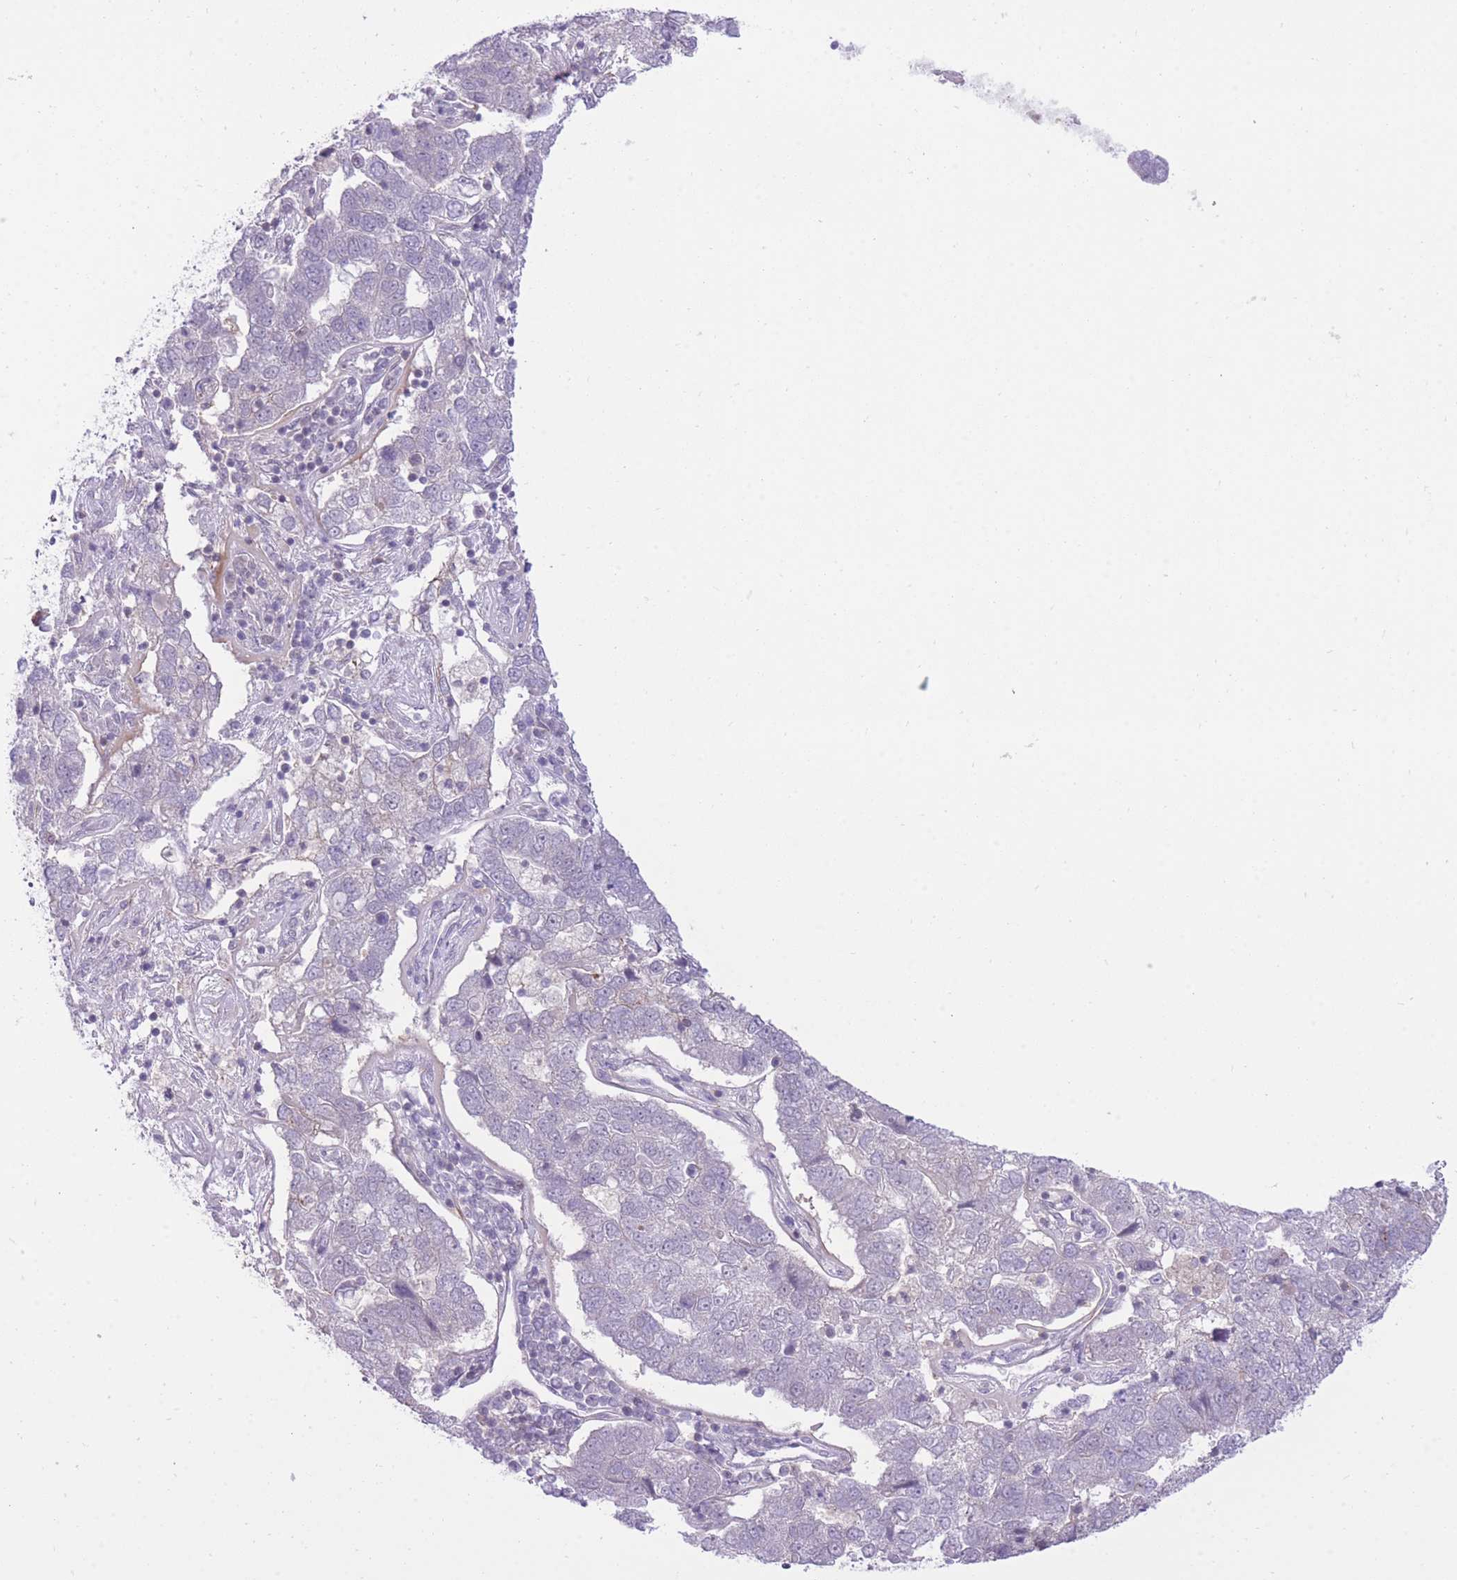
{"staining": {"intensity": "negative", "quantity": "none", "location": "none"}, "tissue": "pancreatic cancer", "cell_type": "Tumor cells", "image_type": "cancer", "snomed": [{"axis": "morphology", "description": "Adenocarcinoma, NOS"}, {"axis": "topography", "description": "Pancreas"}], "caption": "This is a micrograph of IHC staining of pancreatic cancer (adenocarcinoma), which shows no expression in tumor cells. (Stains: DAB (3,3'-diaminobenzidine) immunohistochemistry (IHC) with hematoxylin counter stain, Microscopy: brightfield microscopy at high magnification).", "gene": "ELL", "patient": {"sex": "female", "age": 61}}